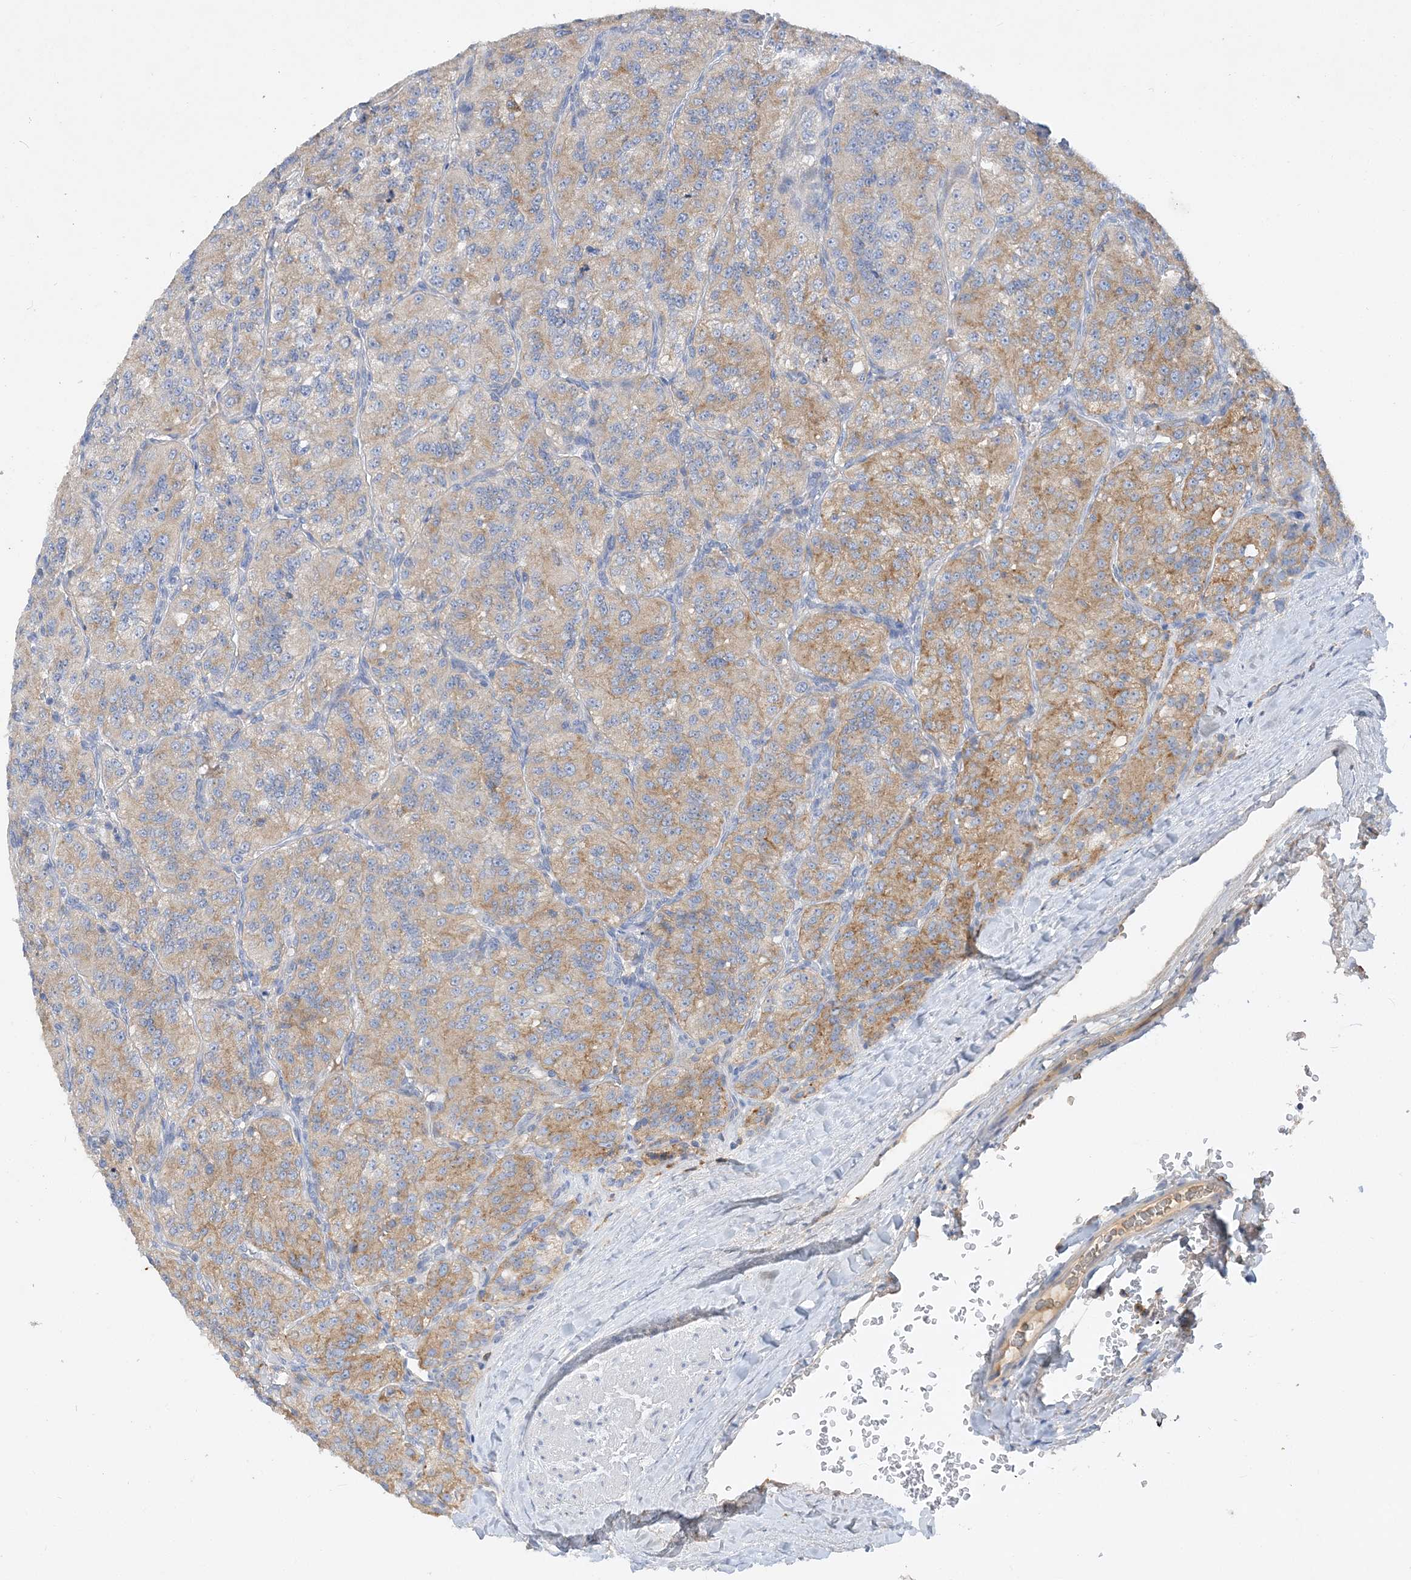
{"staining": {"intensity": "moderate", "quantity": "25%-75%", "location": "cytoplasmic/membranous"}, "tissue": "renal cancer", "cell_type": "Tumor cells", "image_type": "cancer", "snomed": [{"axis": "morphology", "description": "Adenocarcinoma, NOS"}, {"axis": "topography", "description": "Kidney"}], "caption": "Immunohistochemistry (IHC) photomicrograph of neoplastic tissue: human renal adenocarcinoma stained using immunohistochemistry (IHC) exhibits medium levels of moderate protein expression localized specifically in the cytoplasmic/membranous of tumor cells, appearing as a cytoplasmic/membranous brown color.", "gene": "GRINA", "patient": {"sex": "female", "age": 63}}